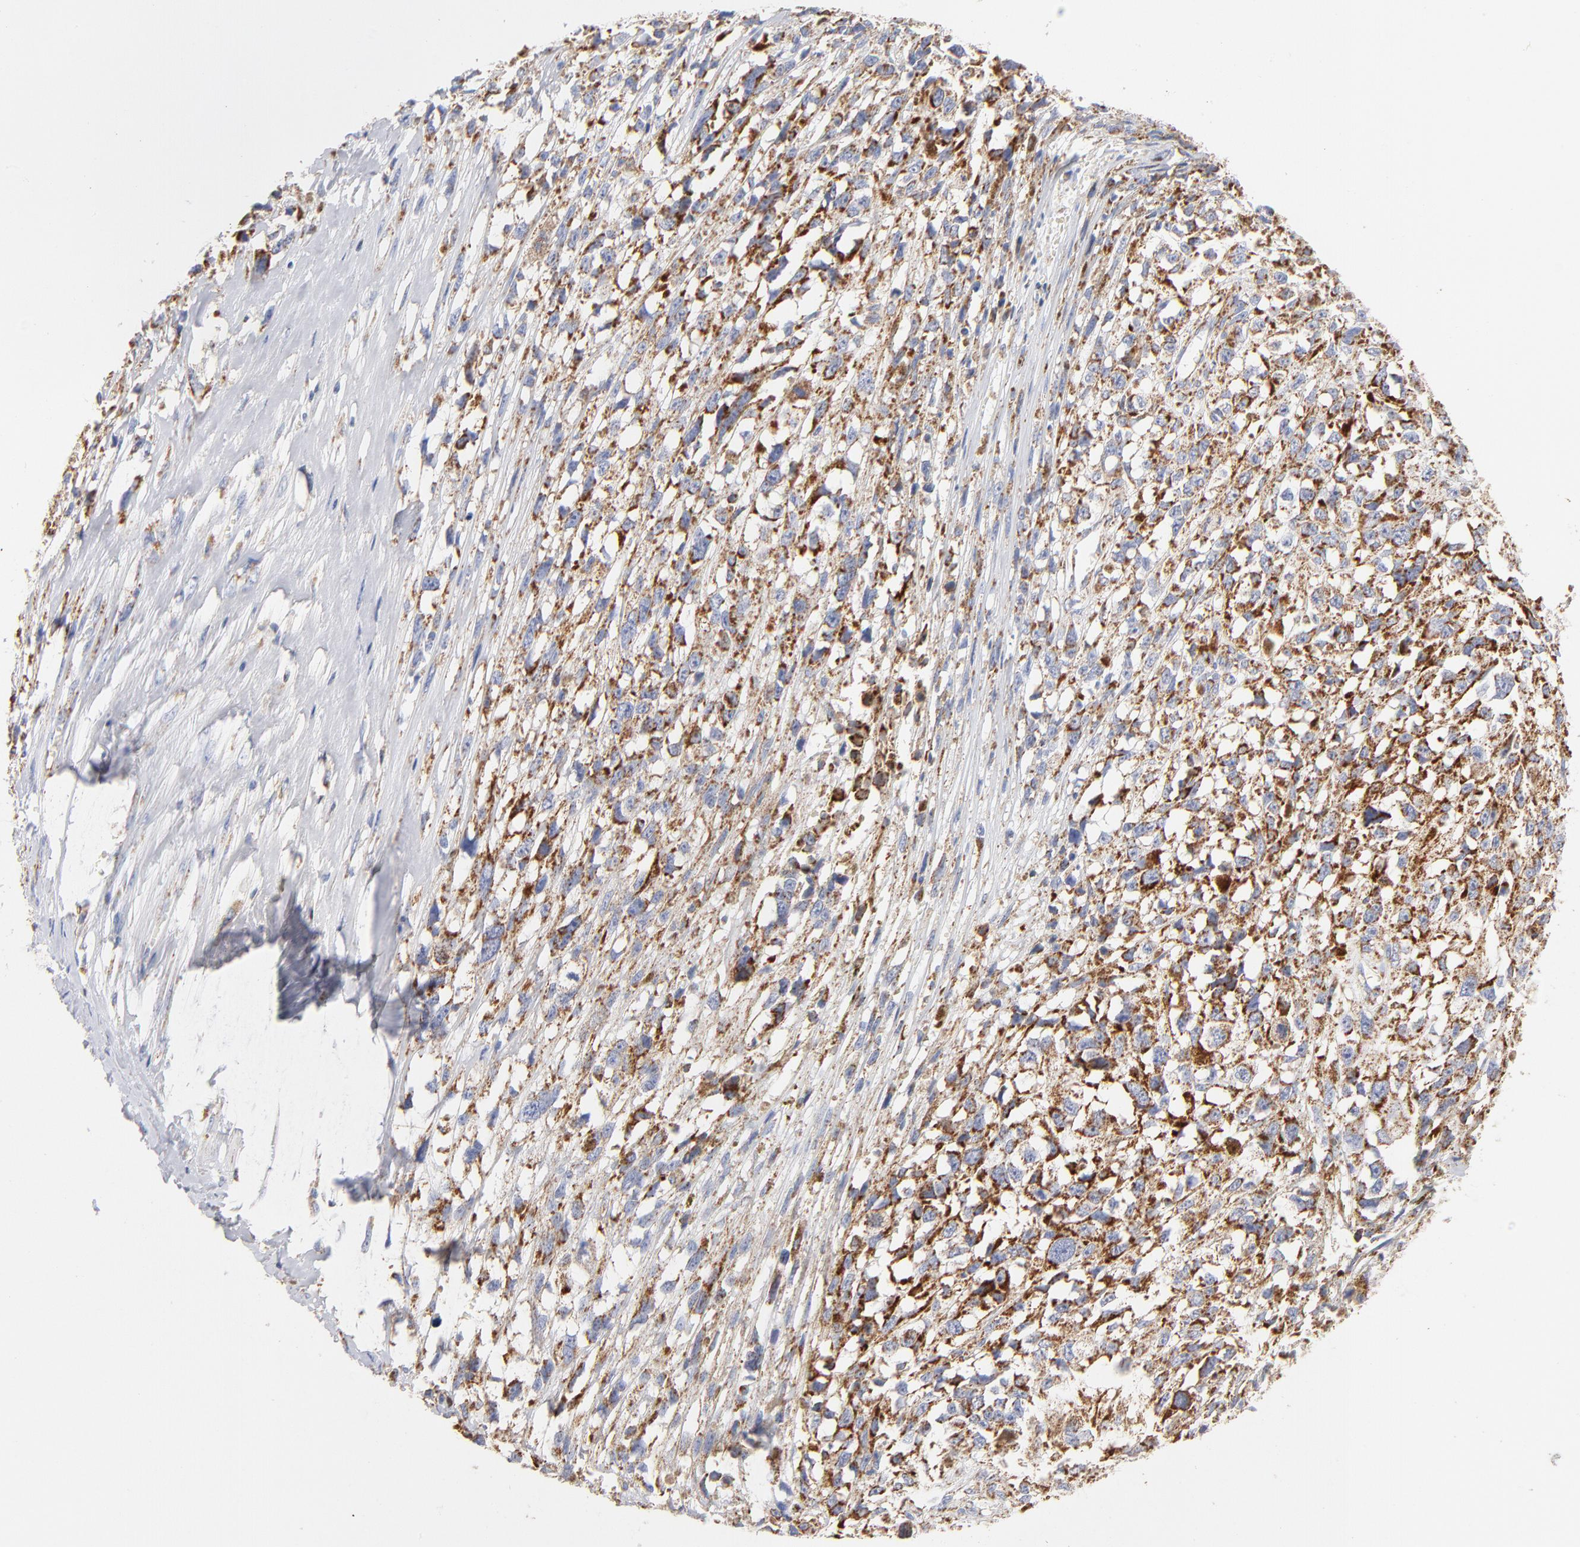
{"staining": {"intensity": "strong", "quantity": ">75%", "location": "cytoplasmic/membranous"}, "tissue": "melanoma", "cell_type": "Tumor cells", "image_type": "cancer", "snomed": [{"axis": "morphology", "description": "Malignant melanoma, Metastatic site"}, {"axis": "topography", "description": "Lymph node"}], "caption": "Immunohistochemical staining of human melanoma displays high levels of strong cytoplasmic/membranous staining in approximately >75% of tumor cells.", "gene": "DLAT", "patient": {"sex": "male", "age": 59}}